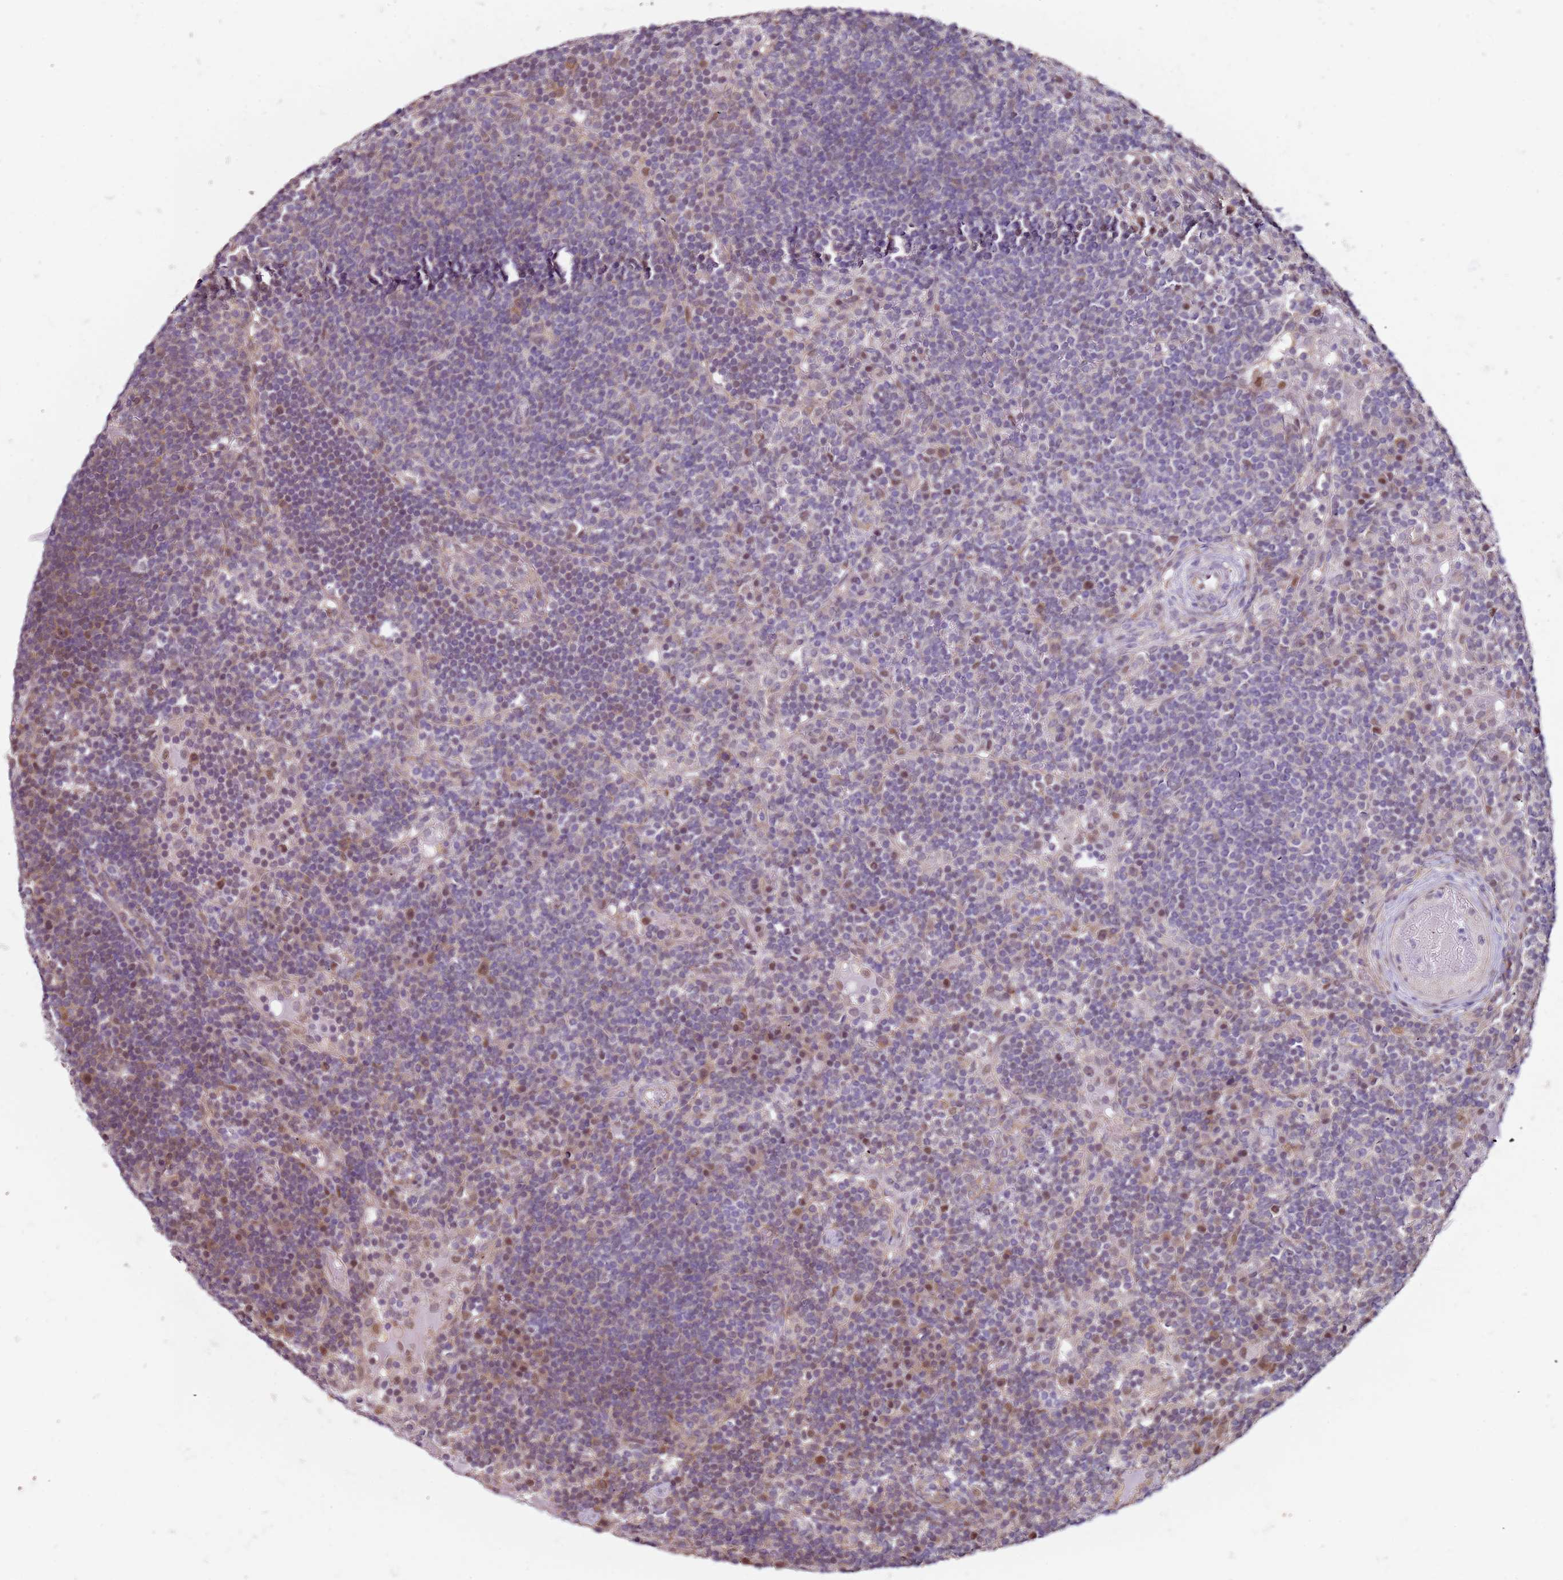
{"staining": {"intensity": "moderate", "quantity": "25%-75%", "location": "cytoplasmic/membranous,nuclear"}, "tissue": "lymph node", "cell_type": "Germinal center cells", "image_type": "normal", "snomed": [{"axis": "morphology", "description": "Normal tissue, NOS"}, {"axis": "topography", "description": "Lymph node"}], "caption": "Protein staining by immunohistochemistry exhibits moderate cytoplasmic/membranous,nuclear positivity in approximately 25%-75% of germinal center cells in benign lymph node.", "gene": "PSMD4", "patient": {"sex": "male", "age": 53}}